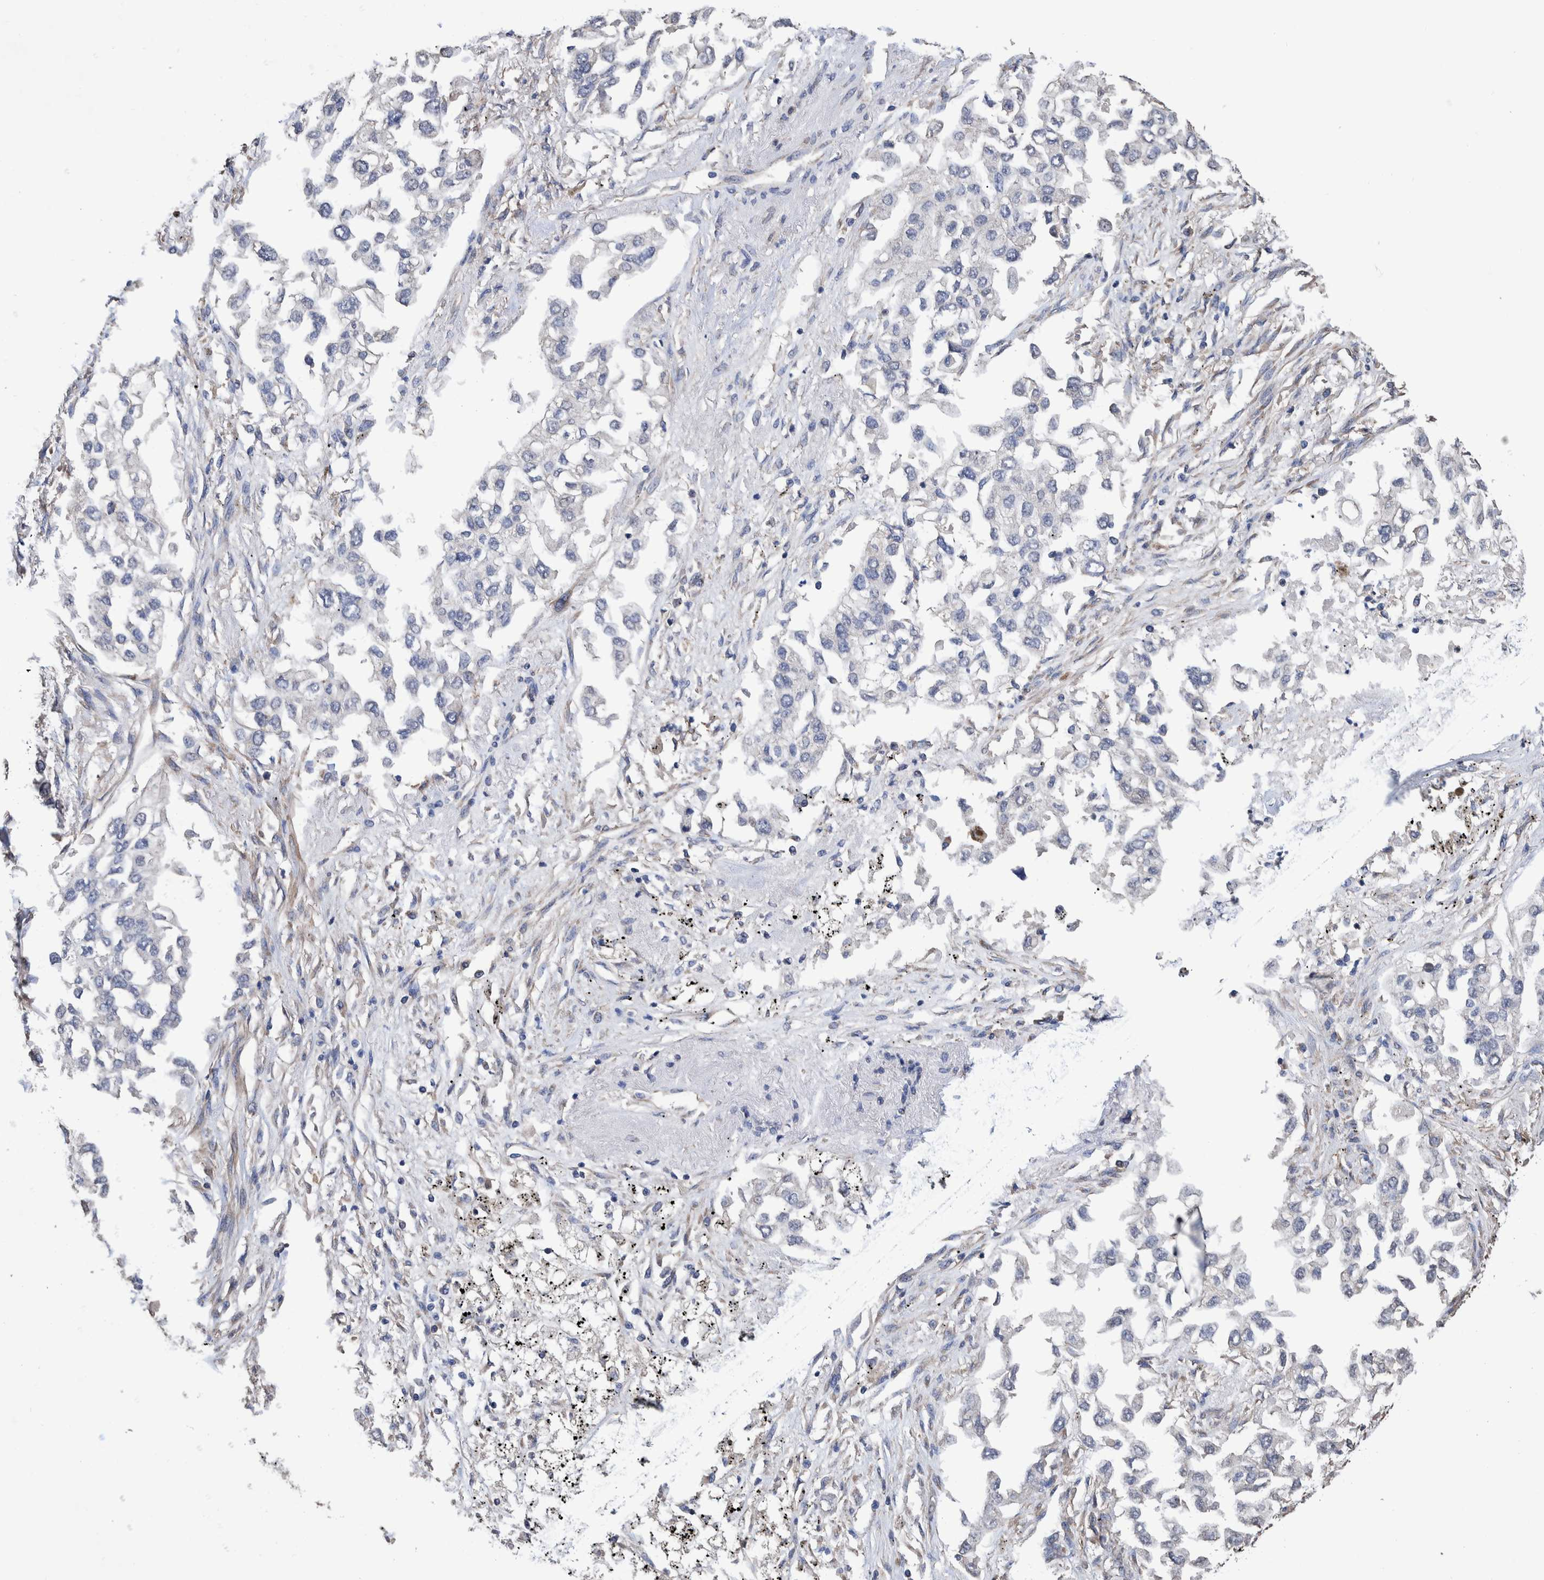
{"staining": {"intensity": "negative", "quantity": "none", "location": "none"}, "tissue": "lung cancer", "cell_type": "Tumor cells", "image_type": "cancer", "snomed": [{"axis": "morphology", "description": "Inflammation, NOS"}, {"axis": "morphology", "description": "Adenocarcinoma, NOS"}, {"axis": "topography", "description": "Lung"}], "caption": "DAB (3,3'-diaminobenzidine) immunohistochemical staining of lung cancer displays no significant positivity in tumor cells.", "gene": "SLC45A4", "patient": {"sex": "male", "age": 63}}